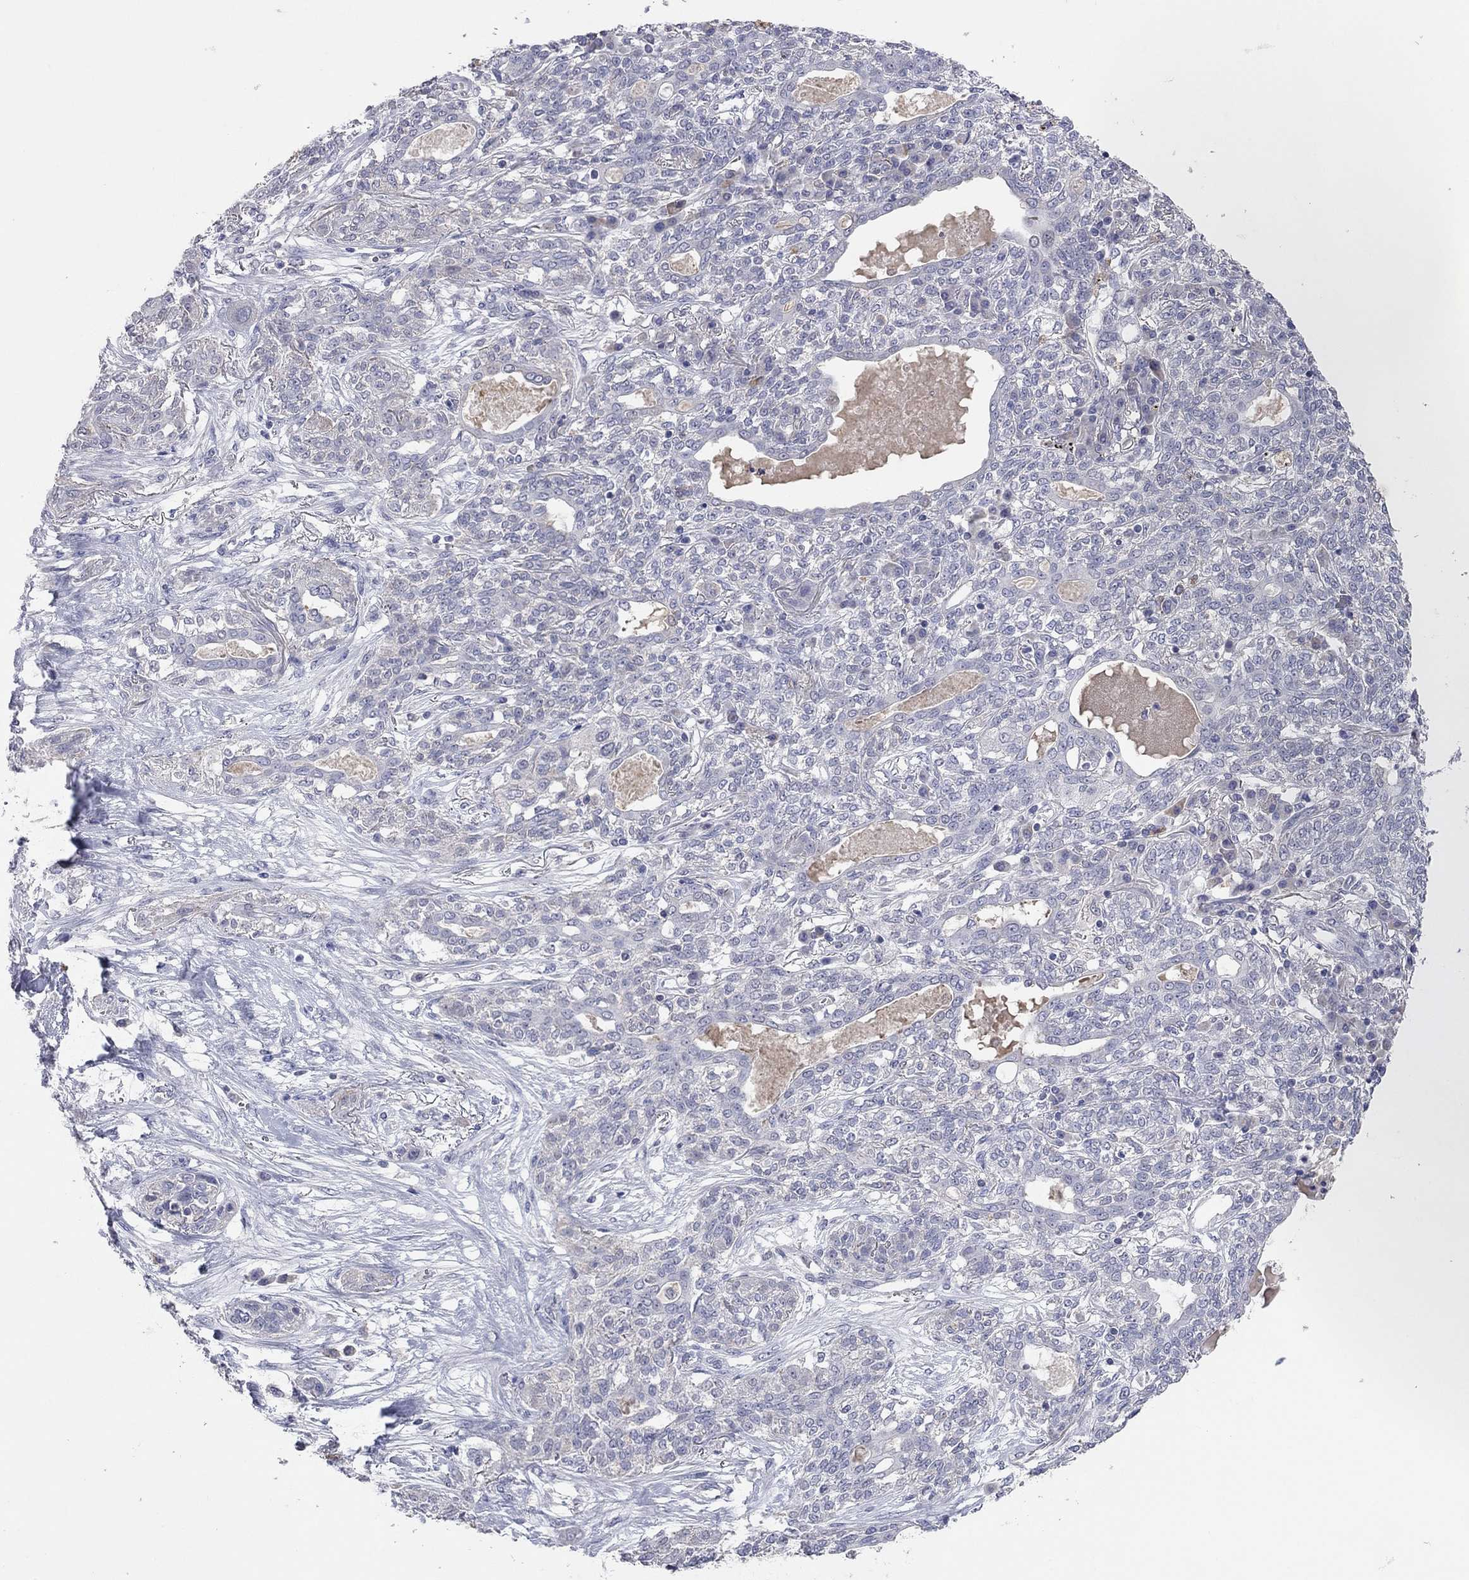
{"staining": {"intensity": "negative", "quantity": "none", "location": "none"}, "tissue": "lung cancer", "cell_type": "Tumor cells", "image_type": "cancer", "snomed": [{"axis": "morphology", "description": "Squamous cell carcinoma, NOS"}, {"axis": "topography", "description": "Lung"}], "caption": "Protein analysis of lung cancer (squamous cell carcinoma) exhibits no significant positivity in tumor cells.", "gene": "MMP13", "patient": {"sex": "female", "age": 70}}